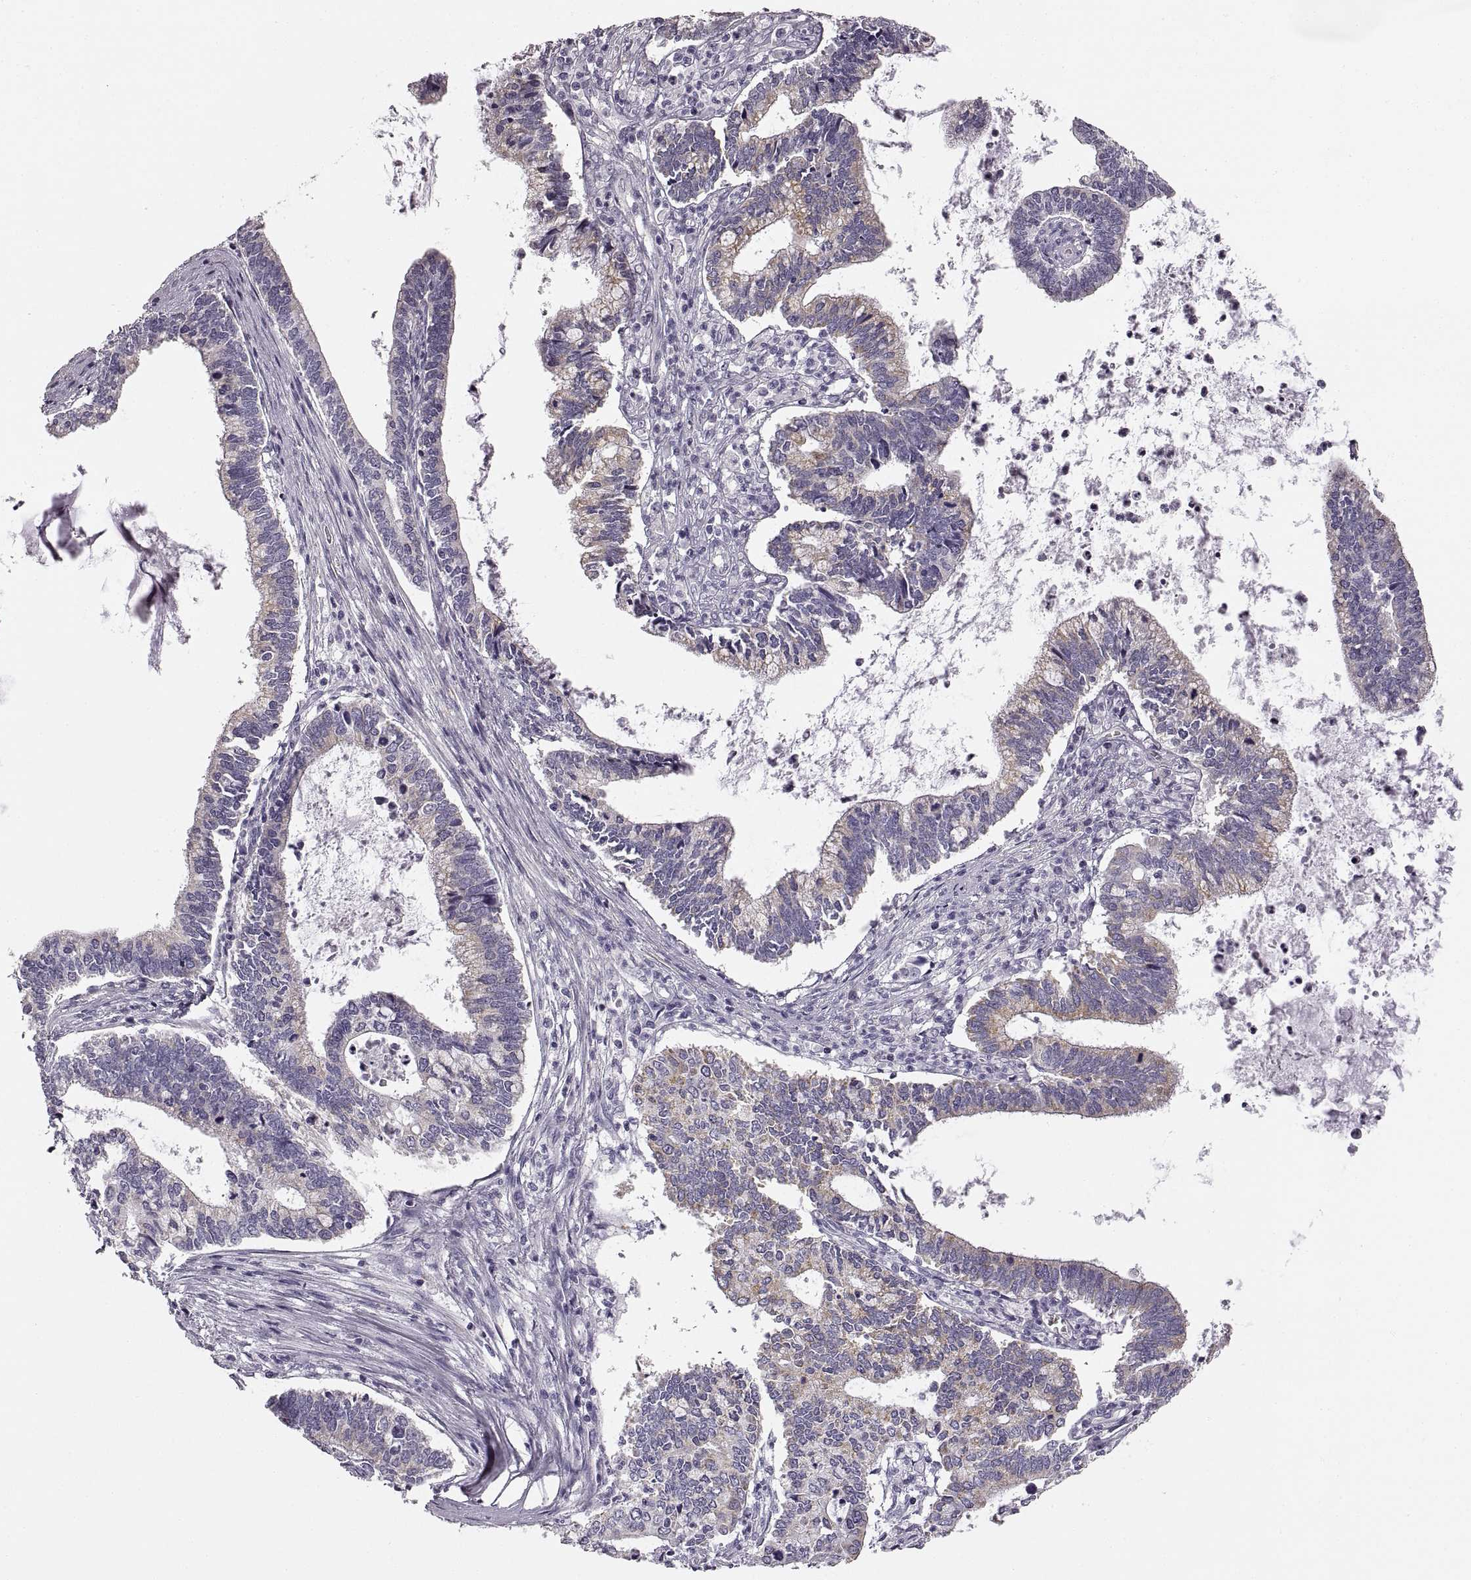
{"staining": {"intensity": "negative", "quantity": "none", "location": "none"}, "tissue": "cervical cancer", "cell_type": "Tumor cells", "image_type": "cancer", "snomed": [{"axis": "morphology", "description": "Adenocarcinoma, NOS"}, {"axis": "topography", "description": "Cervix"}], "caption": "Adenocarcinoma (cervical) stained for a protein using immunohistochemistry displays no expression tumor cells.", "gene": "RDH13", "patient": {"sex": "female", "age": 42}}